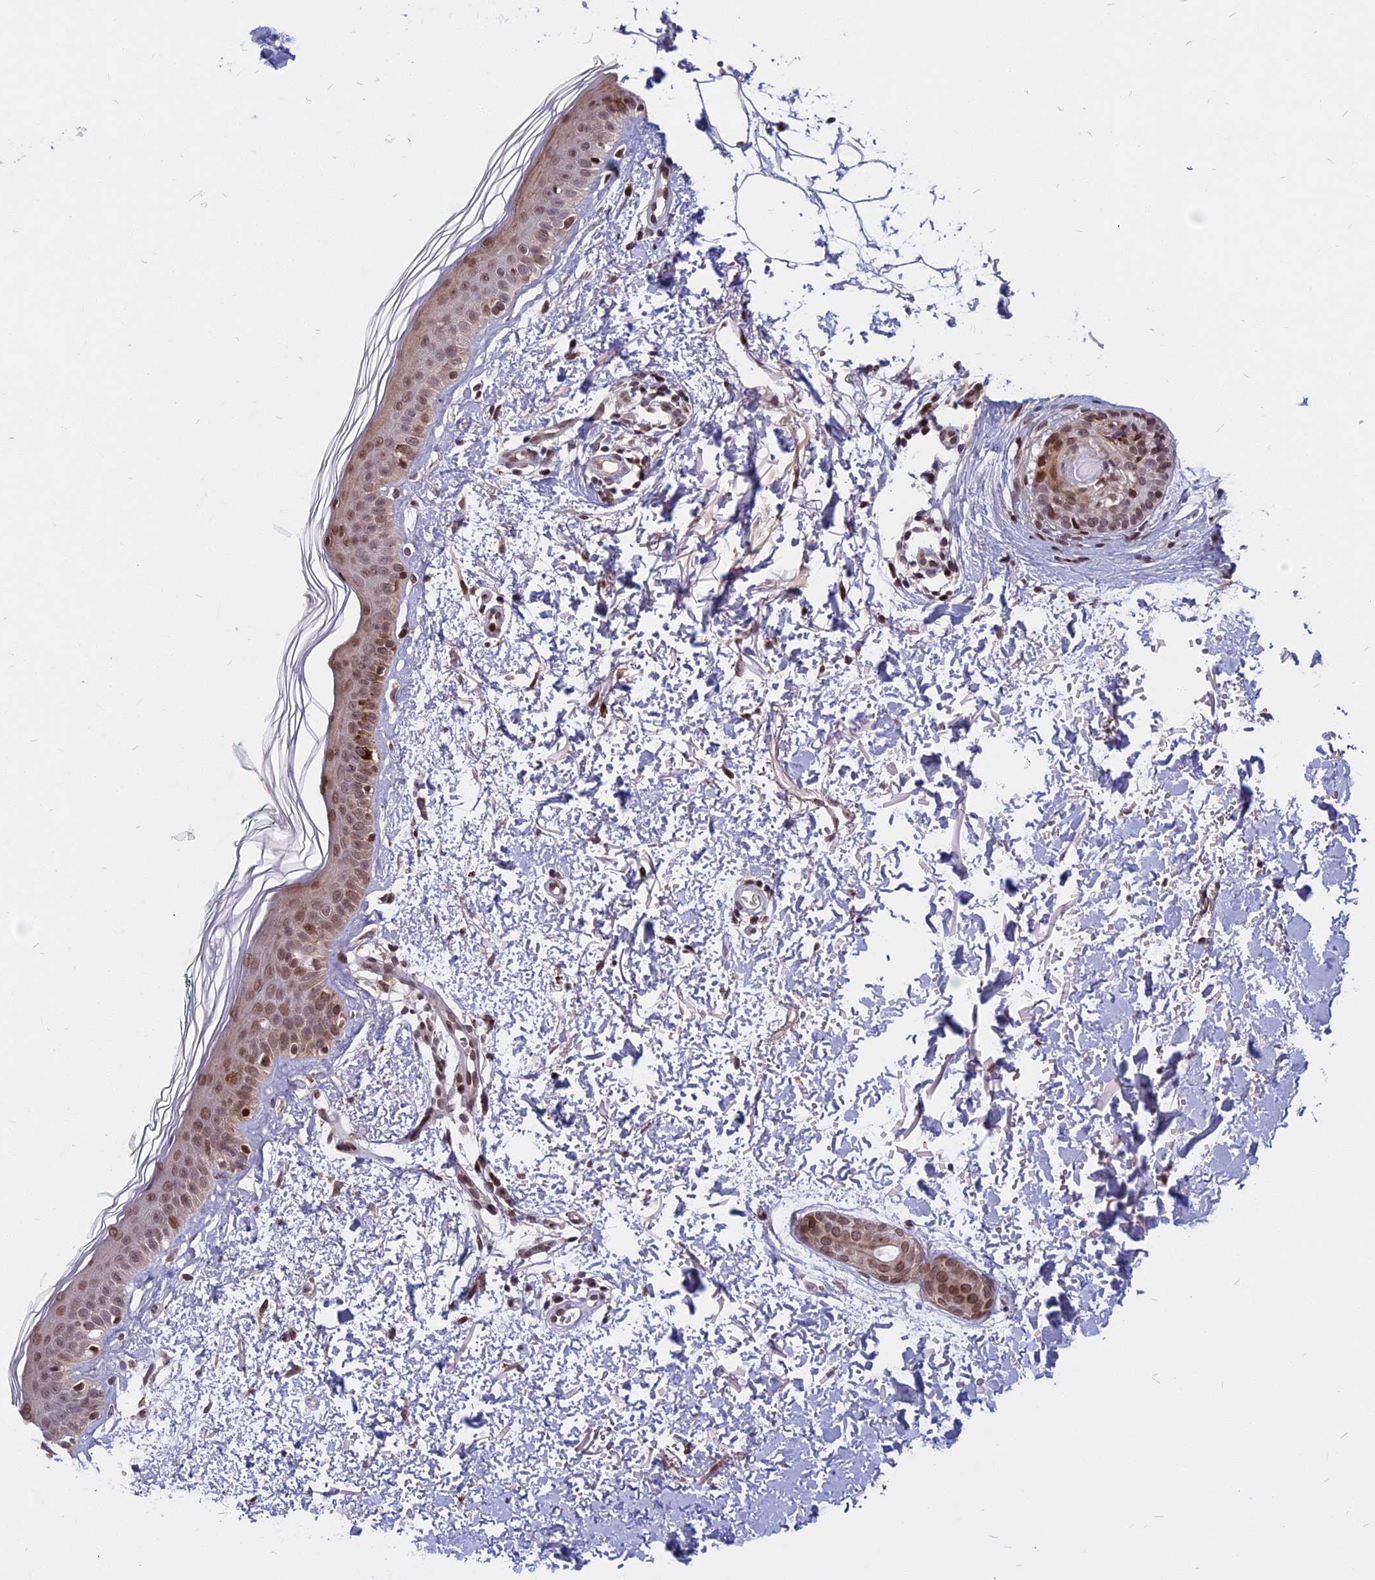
{"staining": {"intensity": "moderate", "quantity": ">75%", "location": "nuclear"}, "tissue": "skin", "cell_type": "Fibroblasts", "image_type": "normal", "snomed": [{"axis": "morphology", "description": "Normal tissue, NOS"}, {"axis": "topography", "description": "Skin"}], "caption": "Immunohistochemistry (IHC) staining of unremarkable skin, which exhibits medium levels of moderate nuclear staining in approximately >75% of fibroblasts indicating moderate nuclear protein expression. The staining was performed using DAB (brown) for protein detection and nuclei were counterstained in hematoxylin (blue).", "gene": "CDC7", "patient": {"sex": "male", "age": 66}}